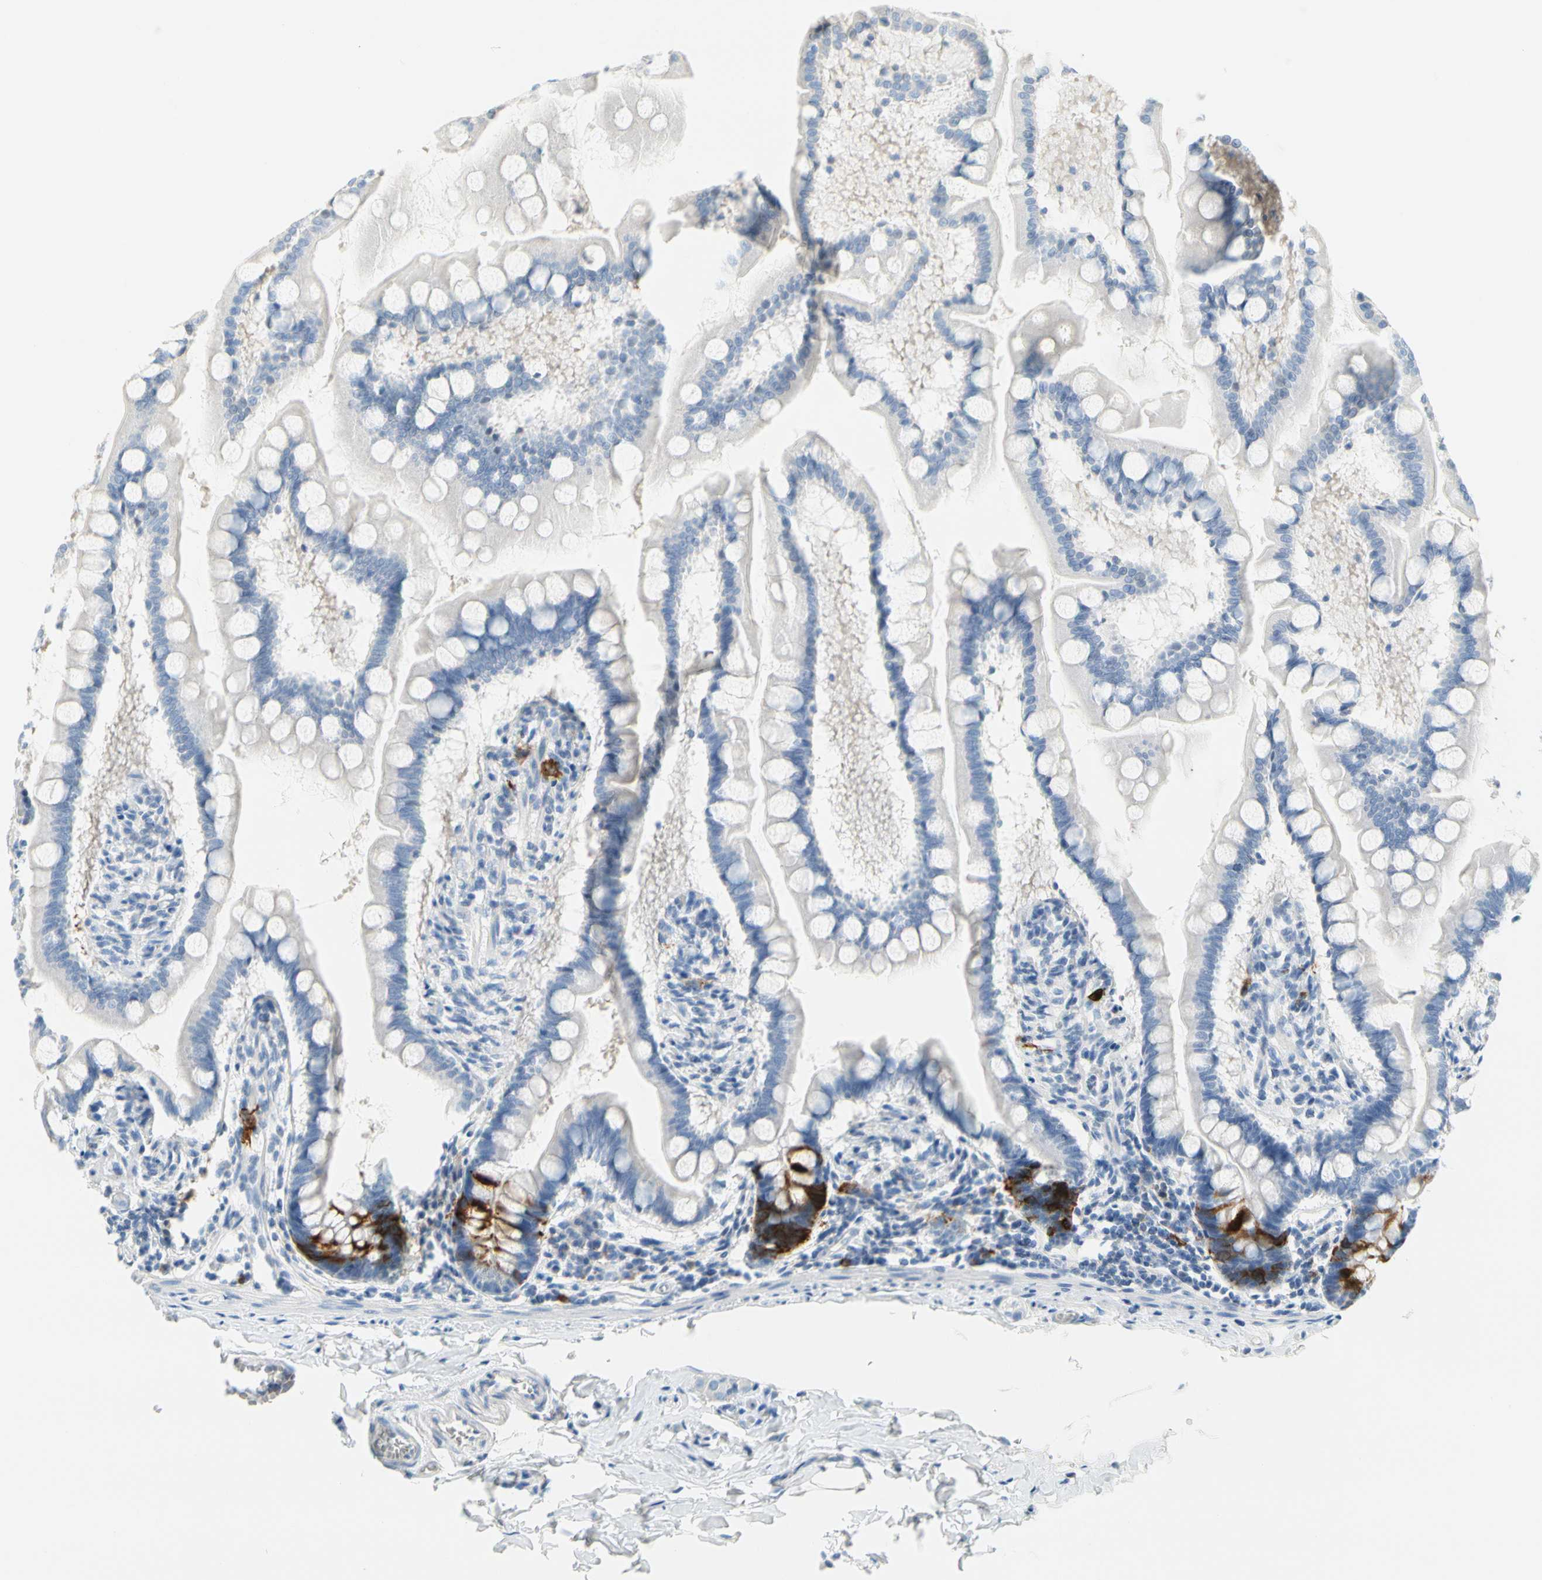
{"staining": {"intensity": "strong", "quantity": "25%-75%", "location": "cytoplasmic/membranous"}, "tissue": "small intestine", "cell_type": "Glandular cells", "image_type": "normal", "snomed": [{"axis": "morphology", "description": "Normal tissue, NOS"}, {"axis": "topography", "description": "Small intestine"}], "caption": "Immunohistochemical staining of benign human small intestine displays high levels of strong cytoplasmic/membranous staining in approximately 25%-75% of glandular cells.", "gene": "TACC3", "patient": {"sex": "male", "age": 41}}